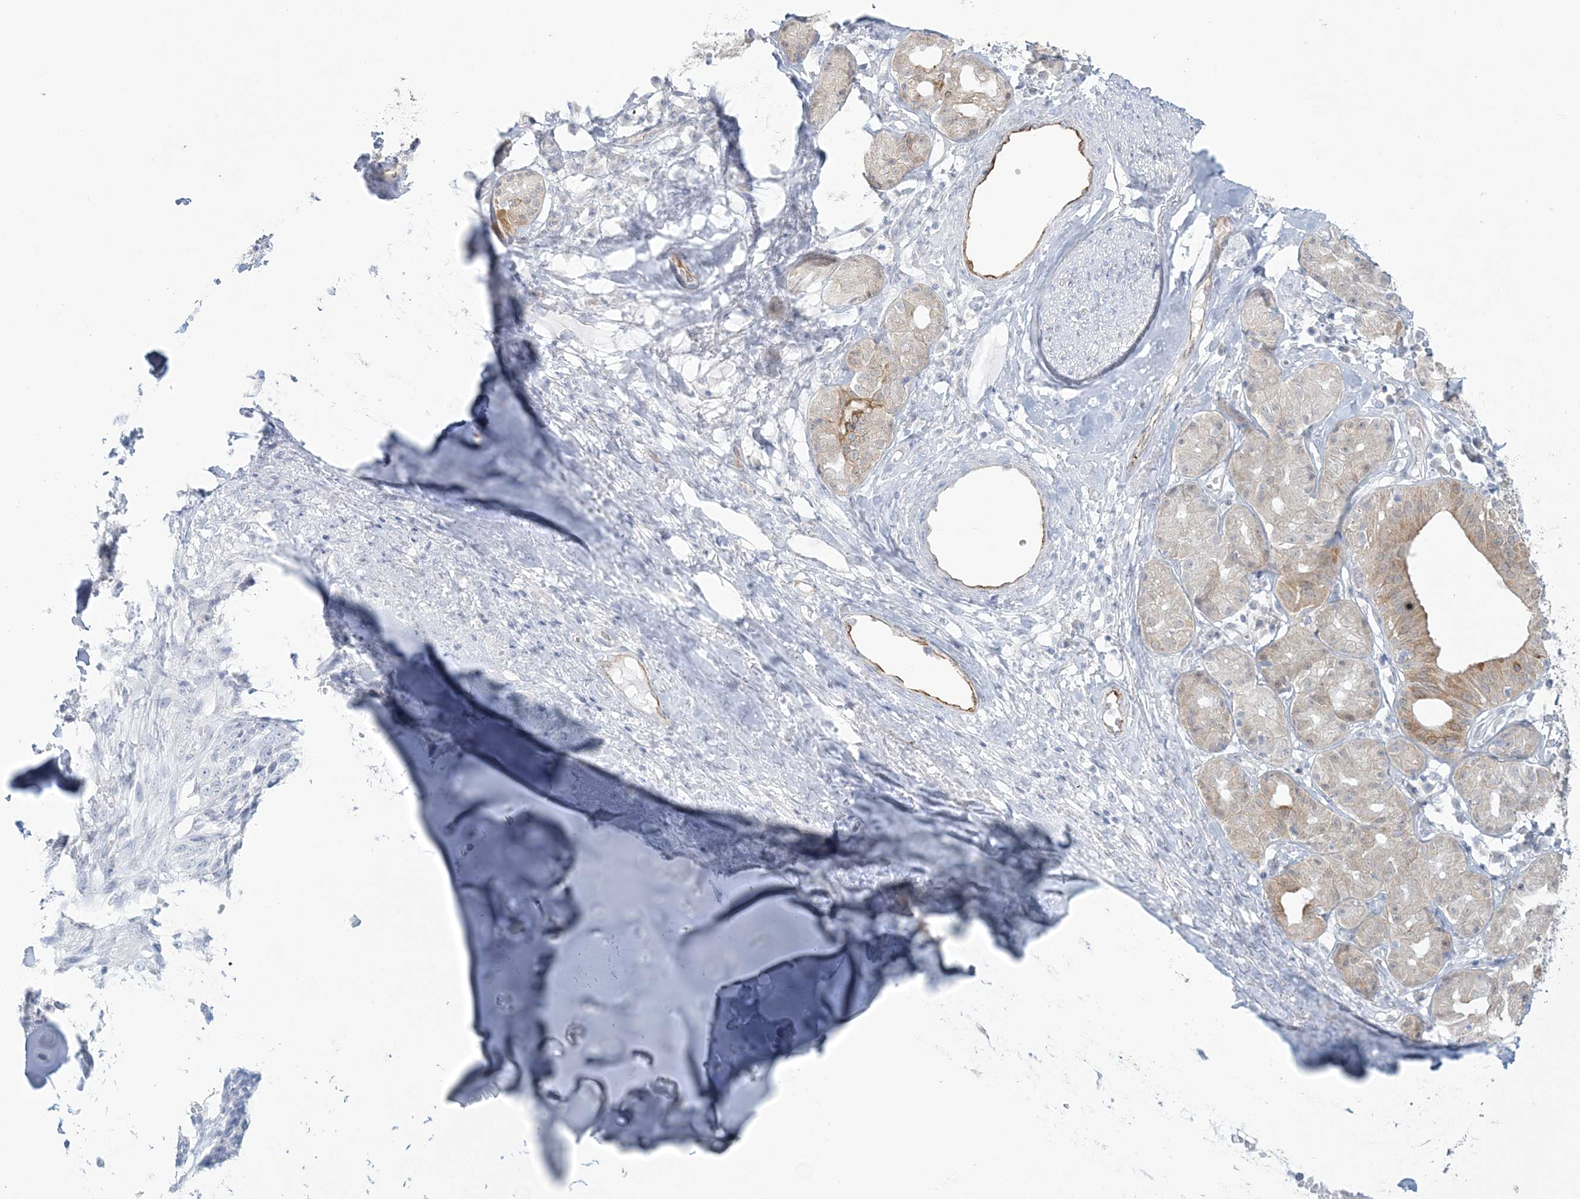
{"staining": {"intensity": "negative", "quantity": "none", "location": "none"}, "tissue": "adipose tissue", "cell_type": "Adipocytes", "image_type": "normal", "snomed": [{"axis": "morphology", "description": "Normal tissue, NOS"}, {"axis": "morphology", "description": "Basal cell carcinoma"}, {"axis": "topography", "description": "Cartilage tissue"}, {"axis": "topography", "description": "Nasopharynx"}, {"axis": "topography", "description": "Oral tissue"}], "caption": "Image shows no protein expression in adipocytes of normal adipose tissue. Nuclei are stained in blue.", "gene": "ENSG00000288637", "patient": {"sex": "female", "age": 77}}